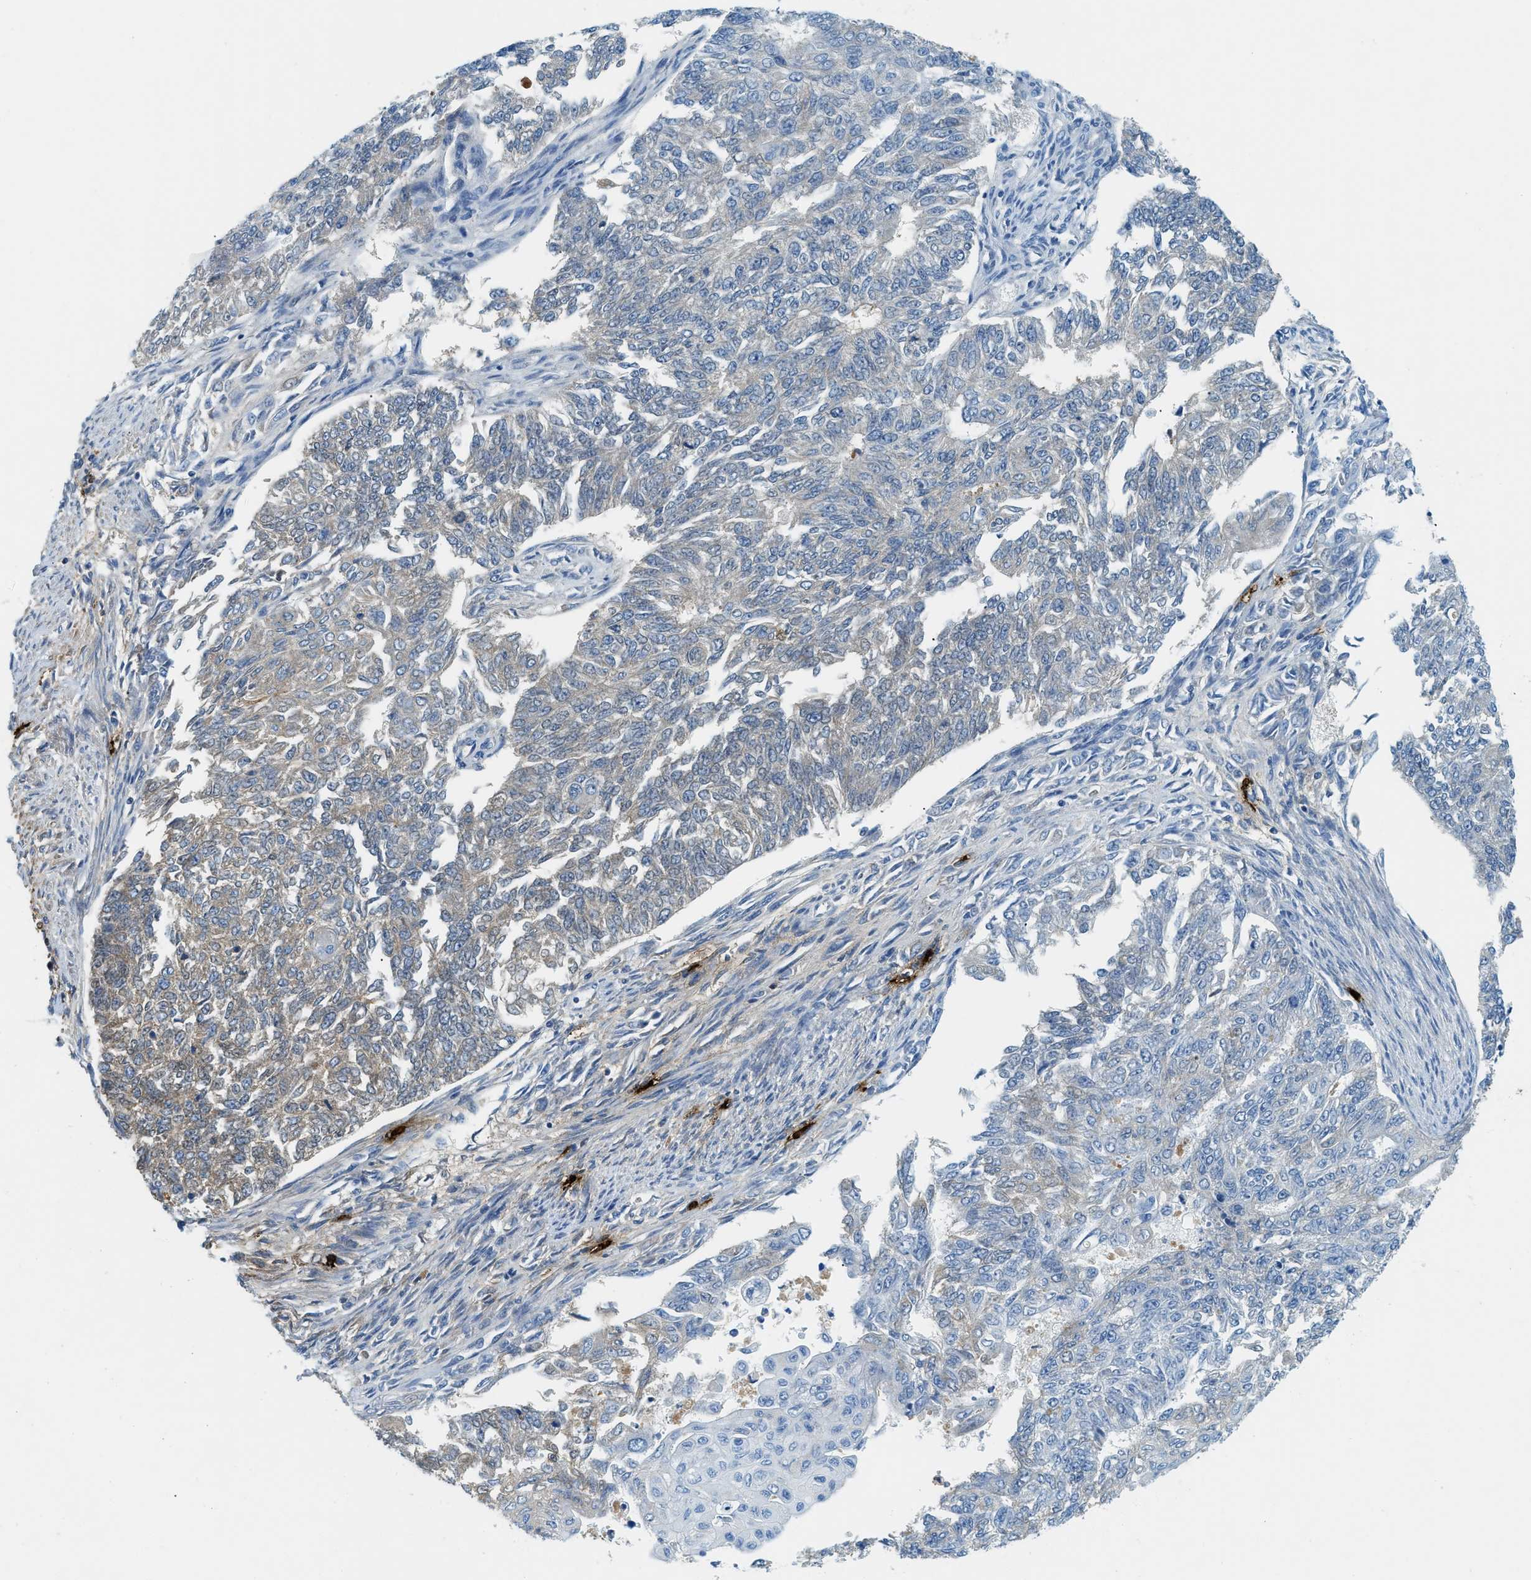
{"staining": {"intensity": "weak", "quantity": "<25%", "location": "cytoplasmic/membranous"}, "tissue": "endometrial cancer", "cell_type": "Tumor cells", "image_type": "cancer", "snomed": [{"axis": "morphology", "description": "Adenocarcinoma, NOS"}, {"axis": "topography", "description": "Endometrium"}], "caption": "Immunohistochemistry (IHC) of adenocarcinoma (endometrial) displays no positivity in tumor cells.", "gene": "TPSAB1", "patient": {"sex": "female", "age": 32}}